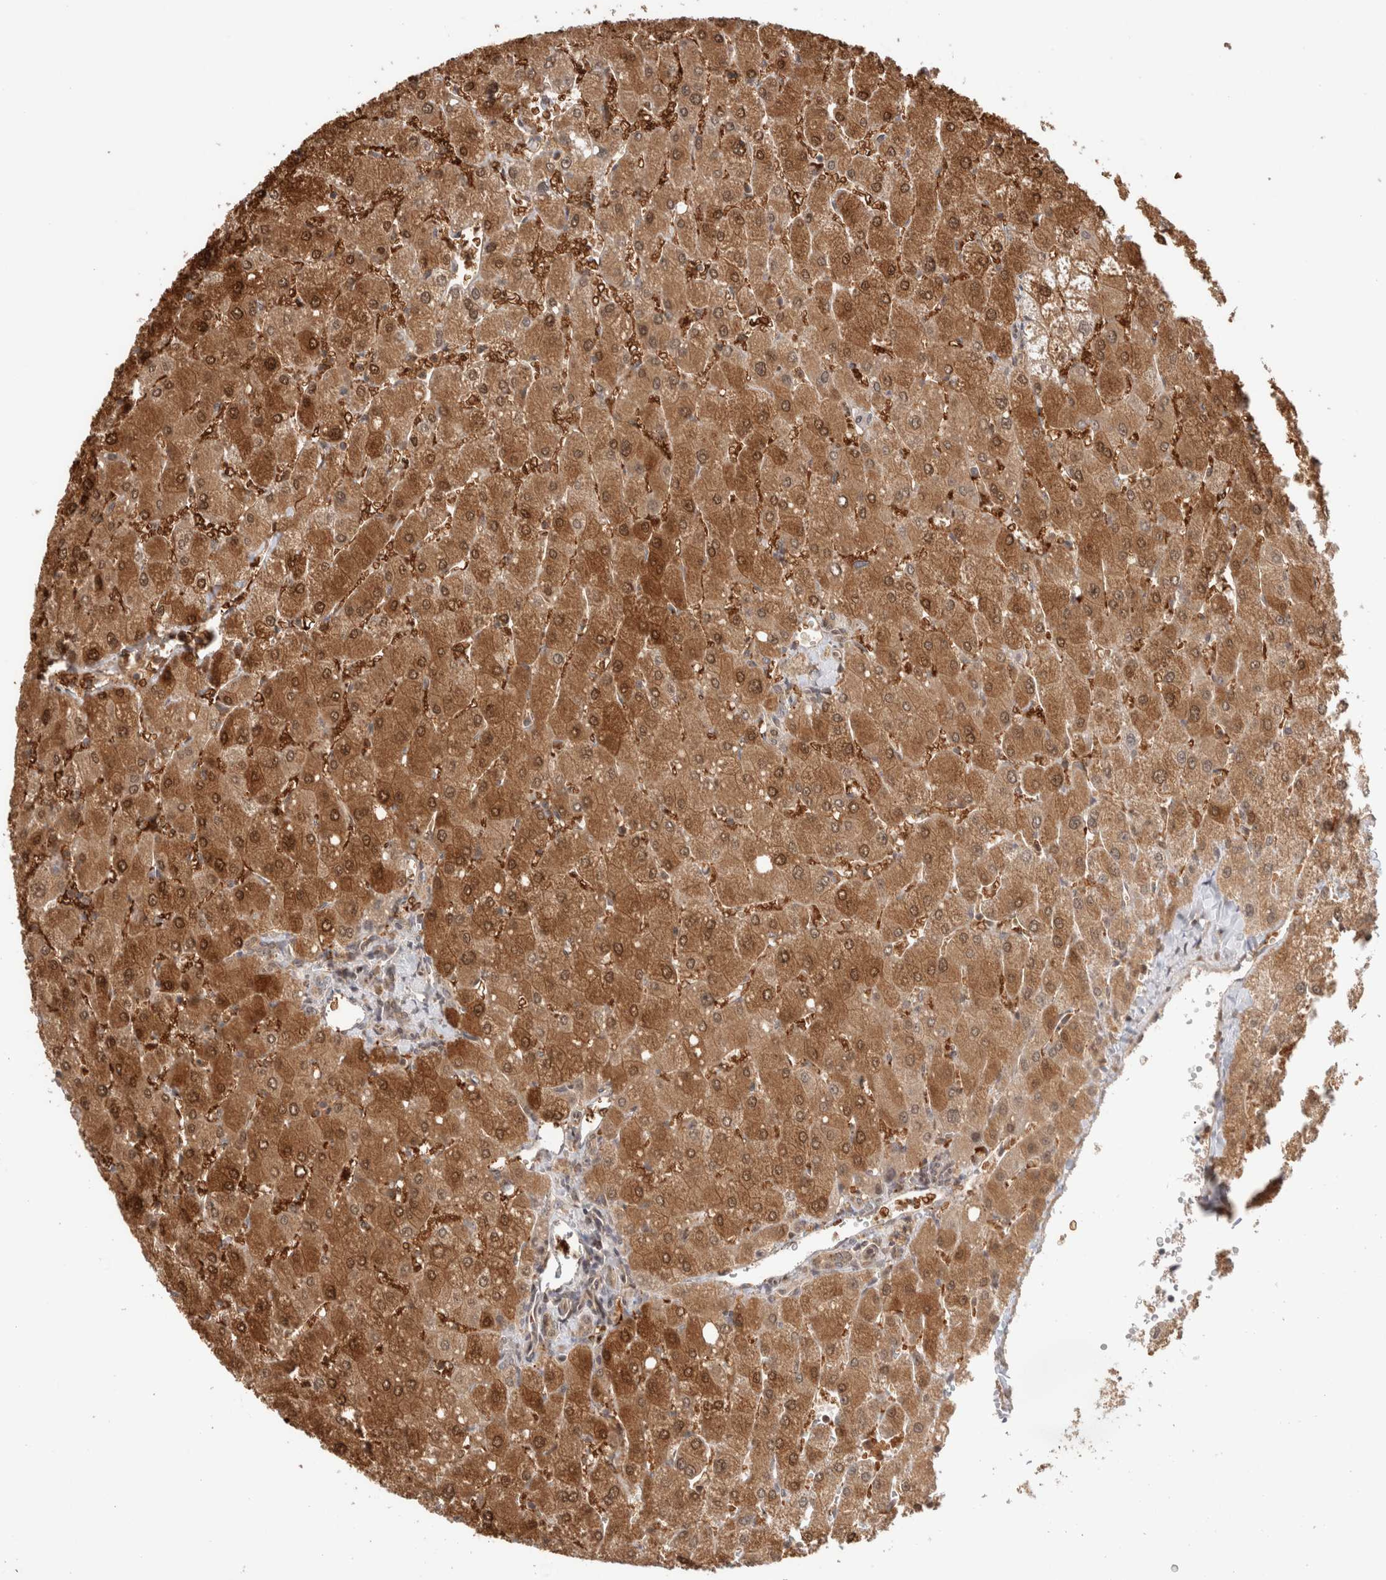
{"staining": {"intensity": "weak", "quantity": ">75%", "location": "cytoplasmic/membranous"}, "tissue": "liver", "cell_type": "Cholangiocytes", "image_type": "normal", "snomed": [{"axis": "morphology", "description": "Normal tissue, NOS"}, {"axis": "topography", "description": "Liver"}], "caption": "Approximately >75% of cholangiocytes in benign liver exhibit weak cytoplasmic/membranous protein staining as visualized by brown immunohistochemical staining.", "gene": "OTUD6B", "patient": {"sex": "male", "age": 55}}